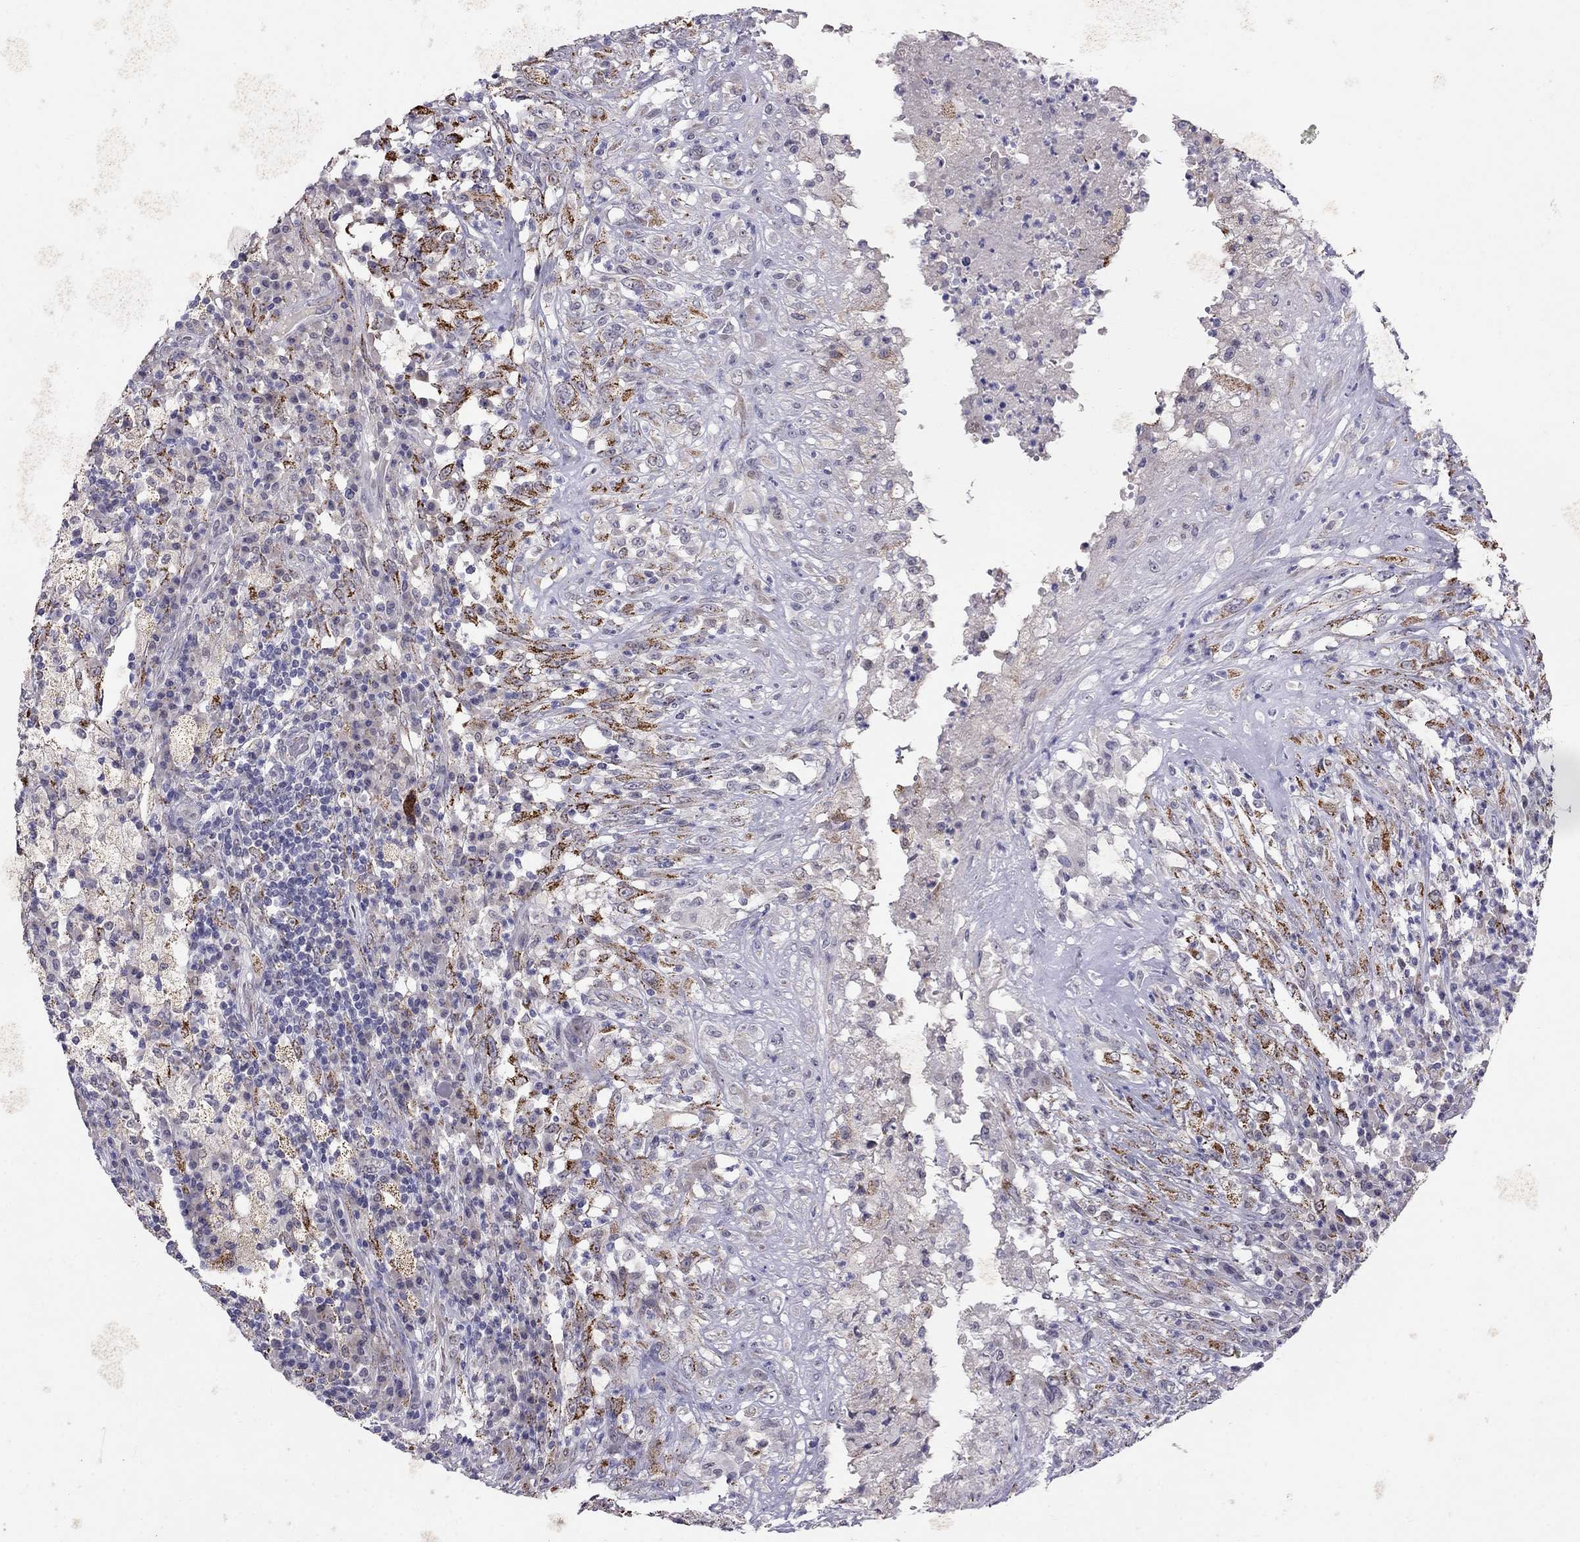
{"staining": {"intensity": "strong", "quantity": "<25%", "location": "cytoplasmic/membranous"}, "tissue": "testis cancer", "cell_type": "Tumor cells", "image_type": "cancer", "snomed": [{"axis": "morphology", "description": "Necrosis, NOS"}, {"axis": "morphology", "description": "Carcinoma, Embryonal, NOS"}, {"axis": "topography", "description": "Testis"}], "caption": "Protein expression analysis of human testis cancer reveals strong cytoplasmic/membranous staining in approximately <25% of tumor cells. Nuclei are stained in blue.", "gene": "MYO3B", "patient": {"sex": "male", "age": 19}}